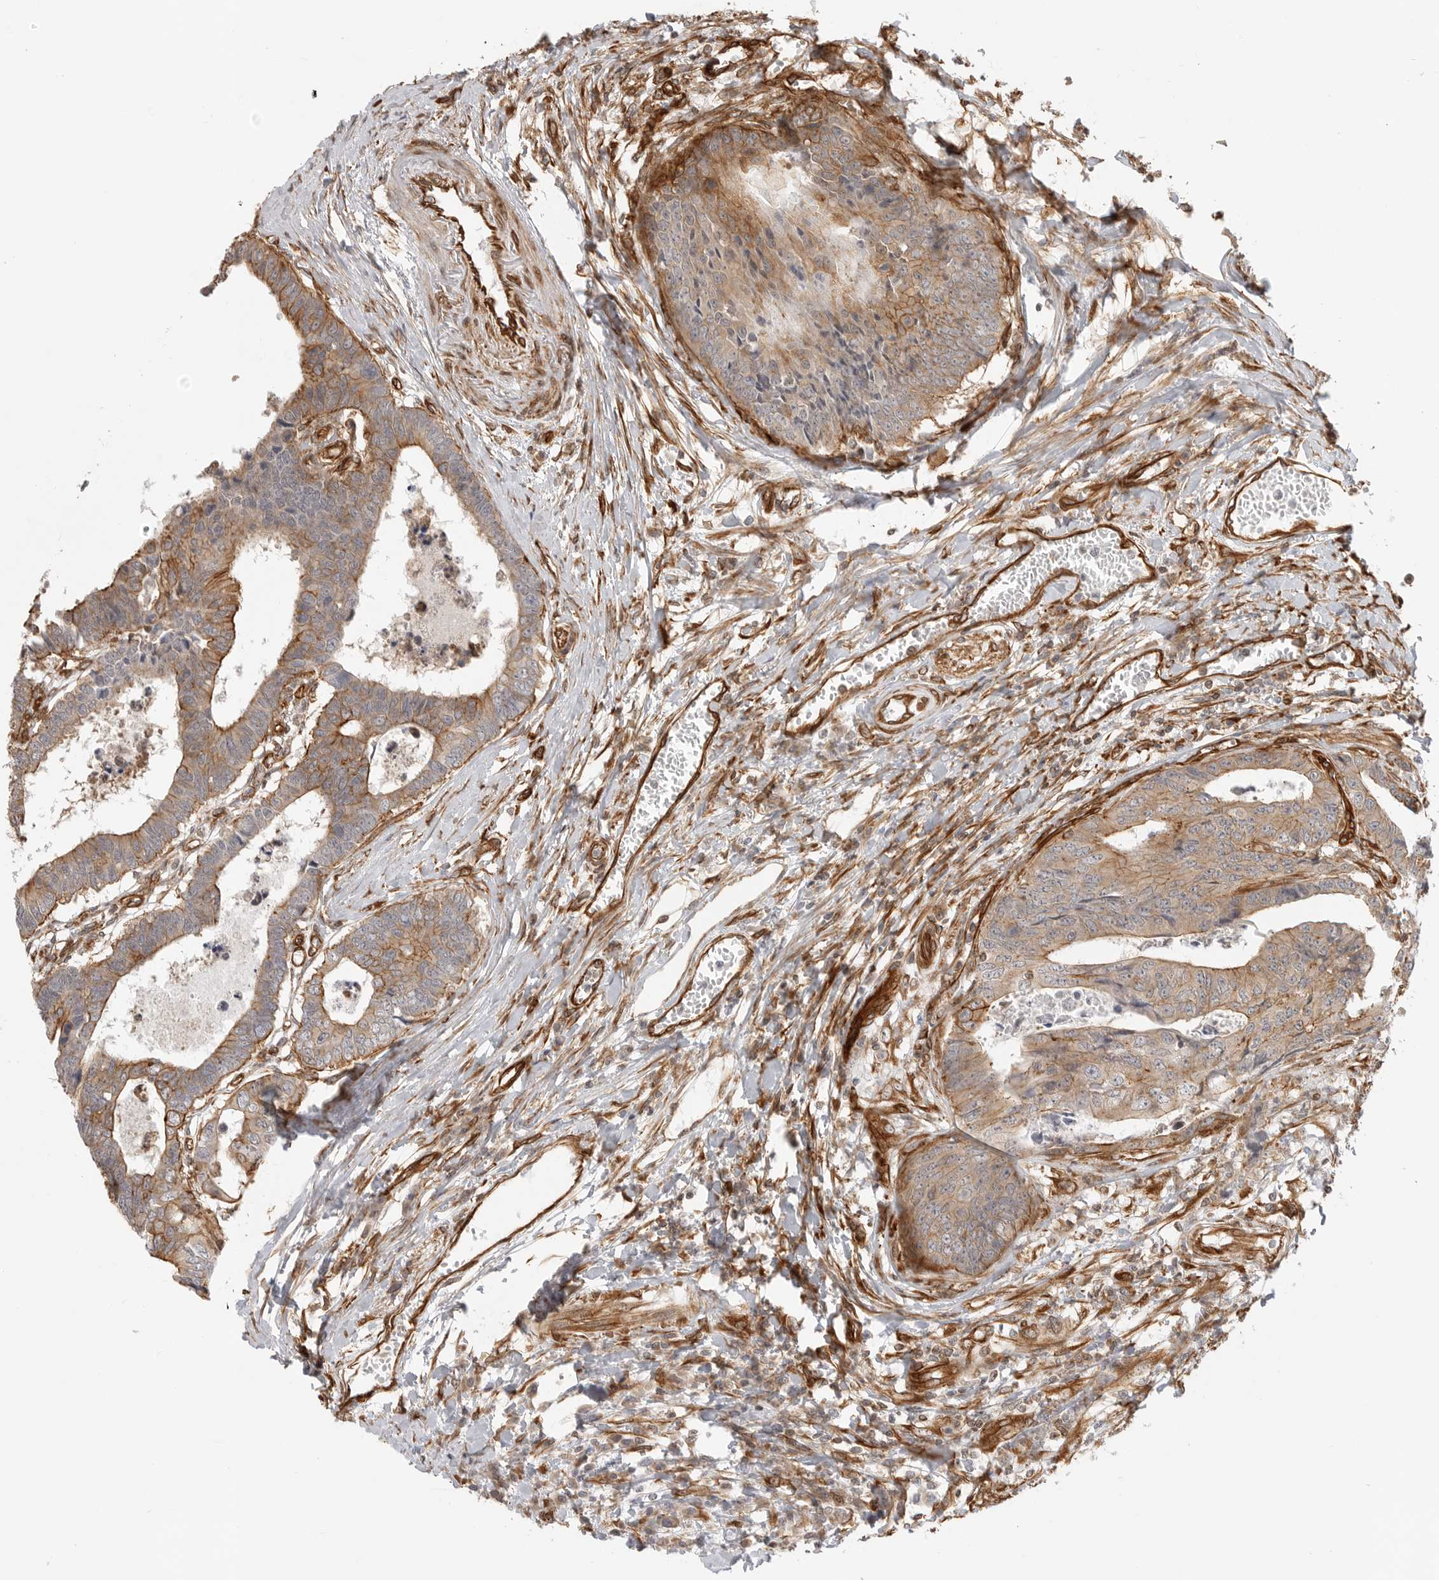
{"staining": {"intensity": "moderate", "quantity": ">75%", "location": "cytoplasmic/membranous"}, "tissue": "colorectal cancer", "cell_type": "Tumor cells", "image_type": "cancer", "snomed": [{"axis": "morphology", "description": "Adenocarcinoma, NOS"}, {"axis": "topography", "description": "Rectum"}], "caption": "Colorectal cancer stained with DAB immunohistochemistry shows medium levels of moderate cytoplasmic/membranous positivity in about >75% of tumor cells. (Stains: DAB in brown, nuclei in blue, Microscopy: brightfield microscopy at high magnification).", "gene": "ATOH7", "patient": {"sex": "male", "age": 84}}